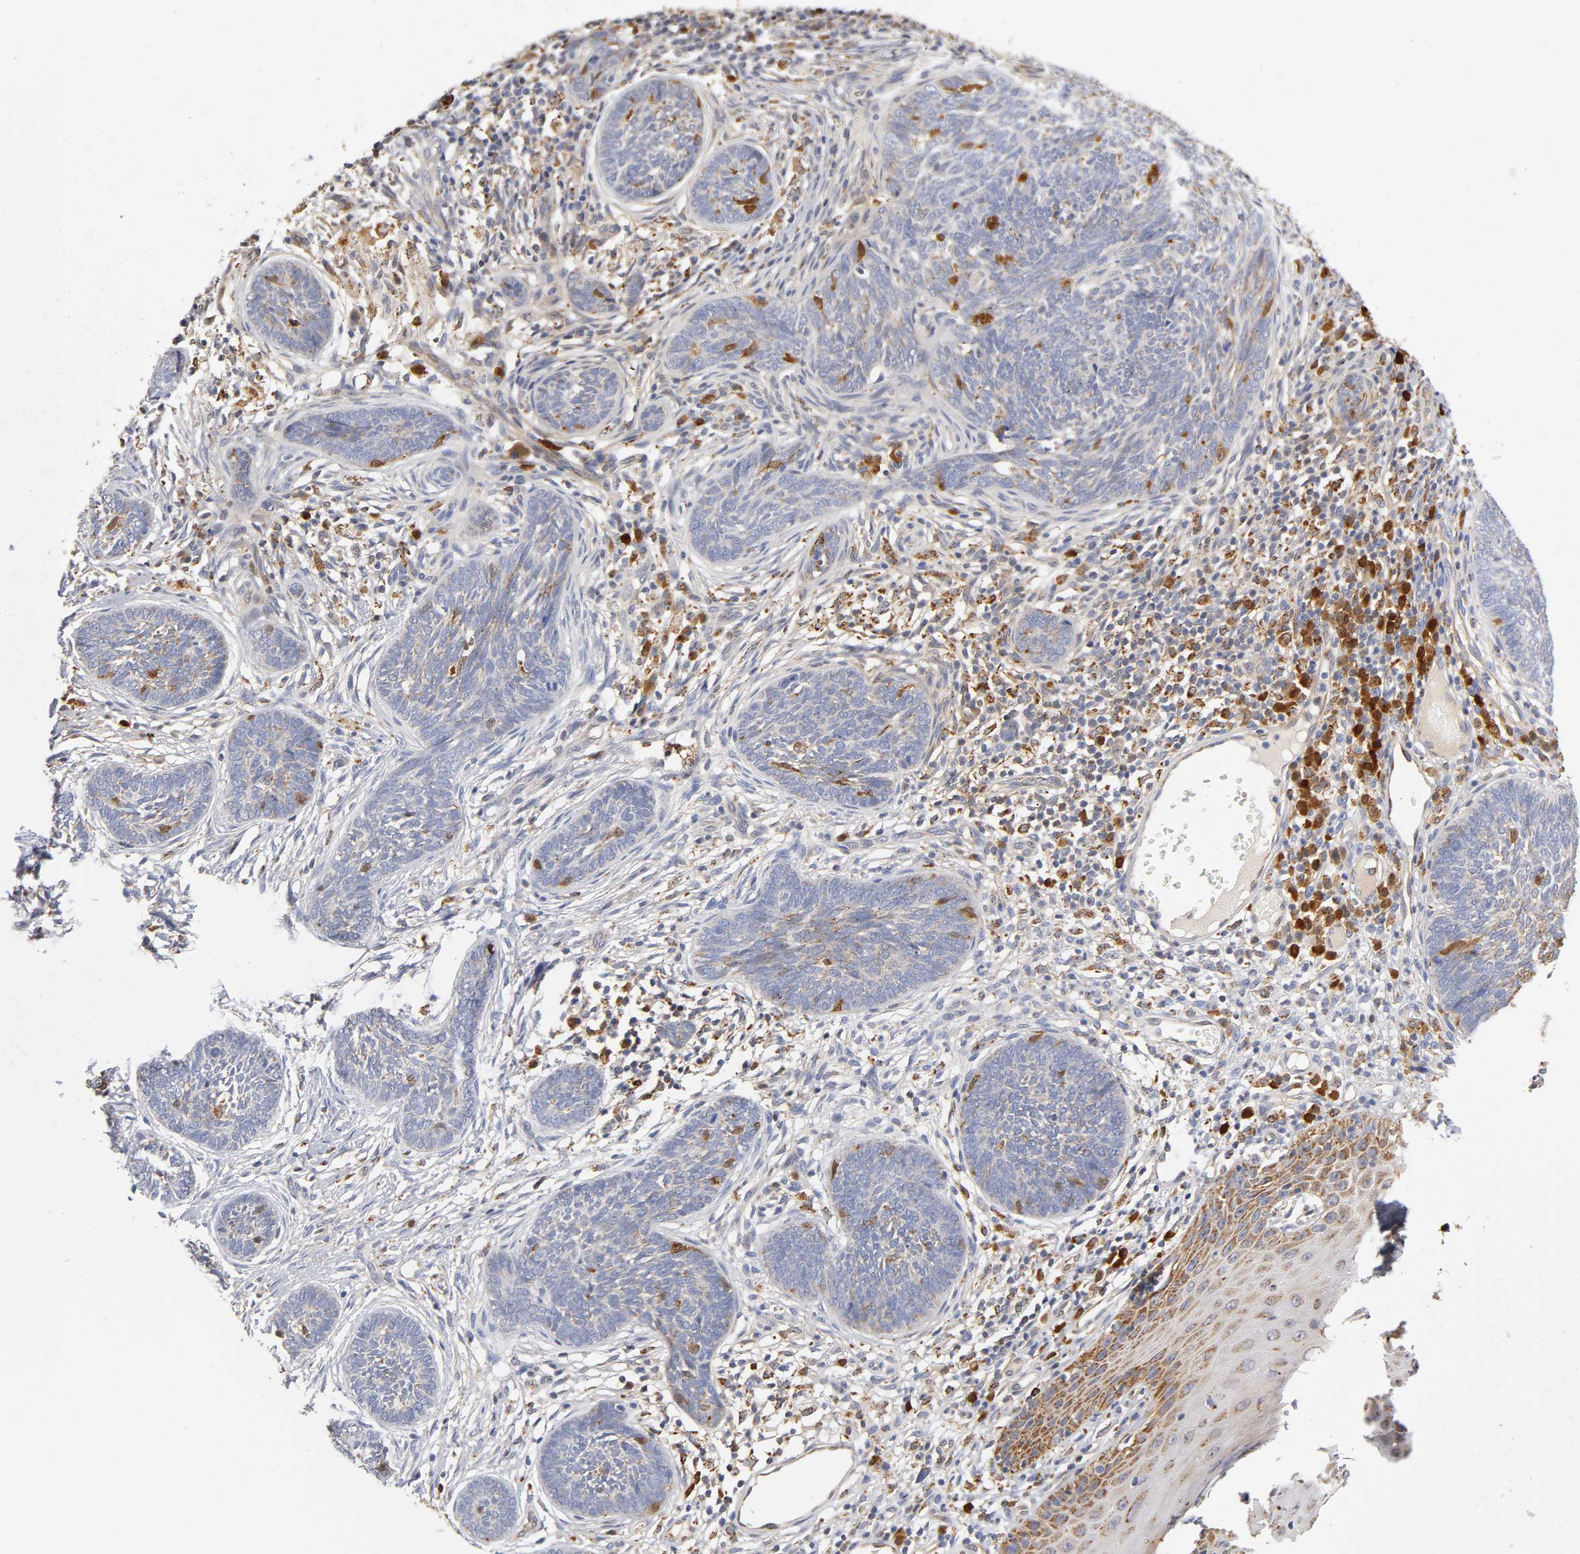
{"staining": {"intensity": "moderate", "quantity": "25%-75%", "location": "cytoplasmic/membranous"}, "tissue": "skin cancer", "cell_type": "Tumor cells", "image_type": "cancer", "snomed": [{"axis": "morphology", "description": "Normal tissue, NOS"}, {"axis": "morphology", "description": "Basal cell carcinoma"}, {"axis": "topography", "description": "Skin"}], "caption": "DAB immunohistochemical staining of skin basal cell carcinoma shows moderate cytoplasmic/membranous protein positivity in about 25%-75% of tumor cells.", "gene": "ISG15", "patient": {"sex": "male", "age": 87}}